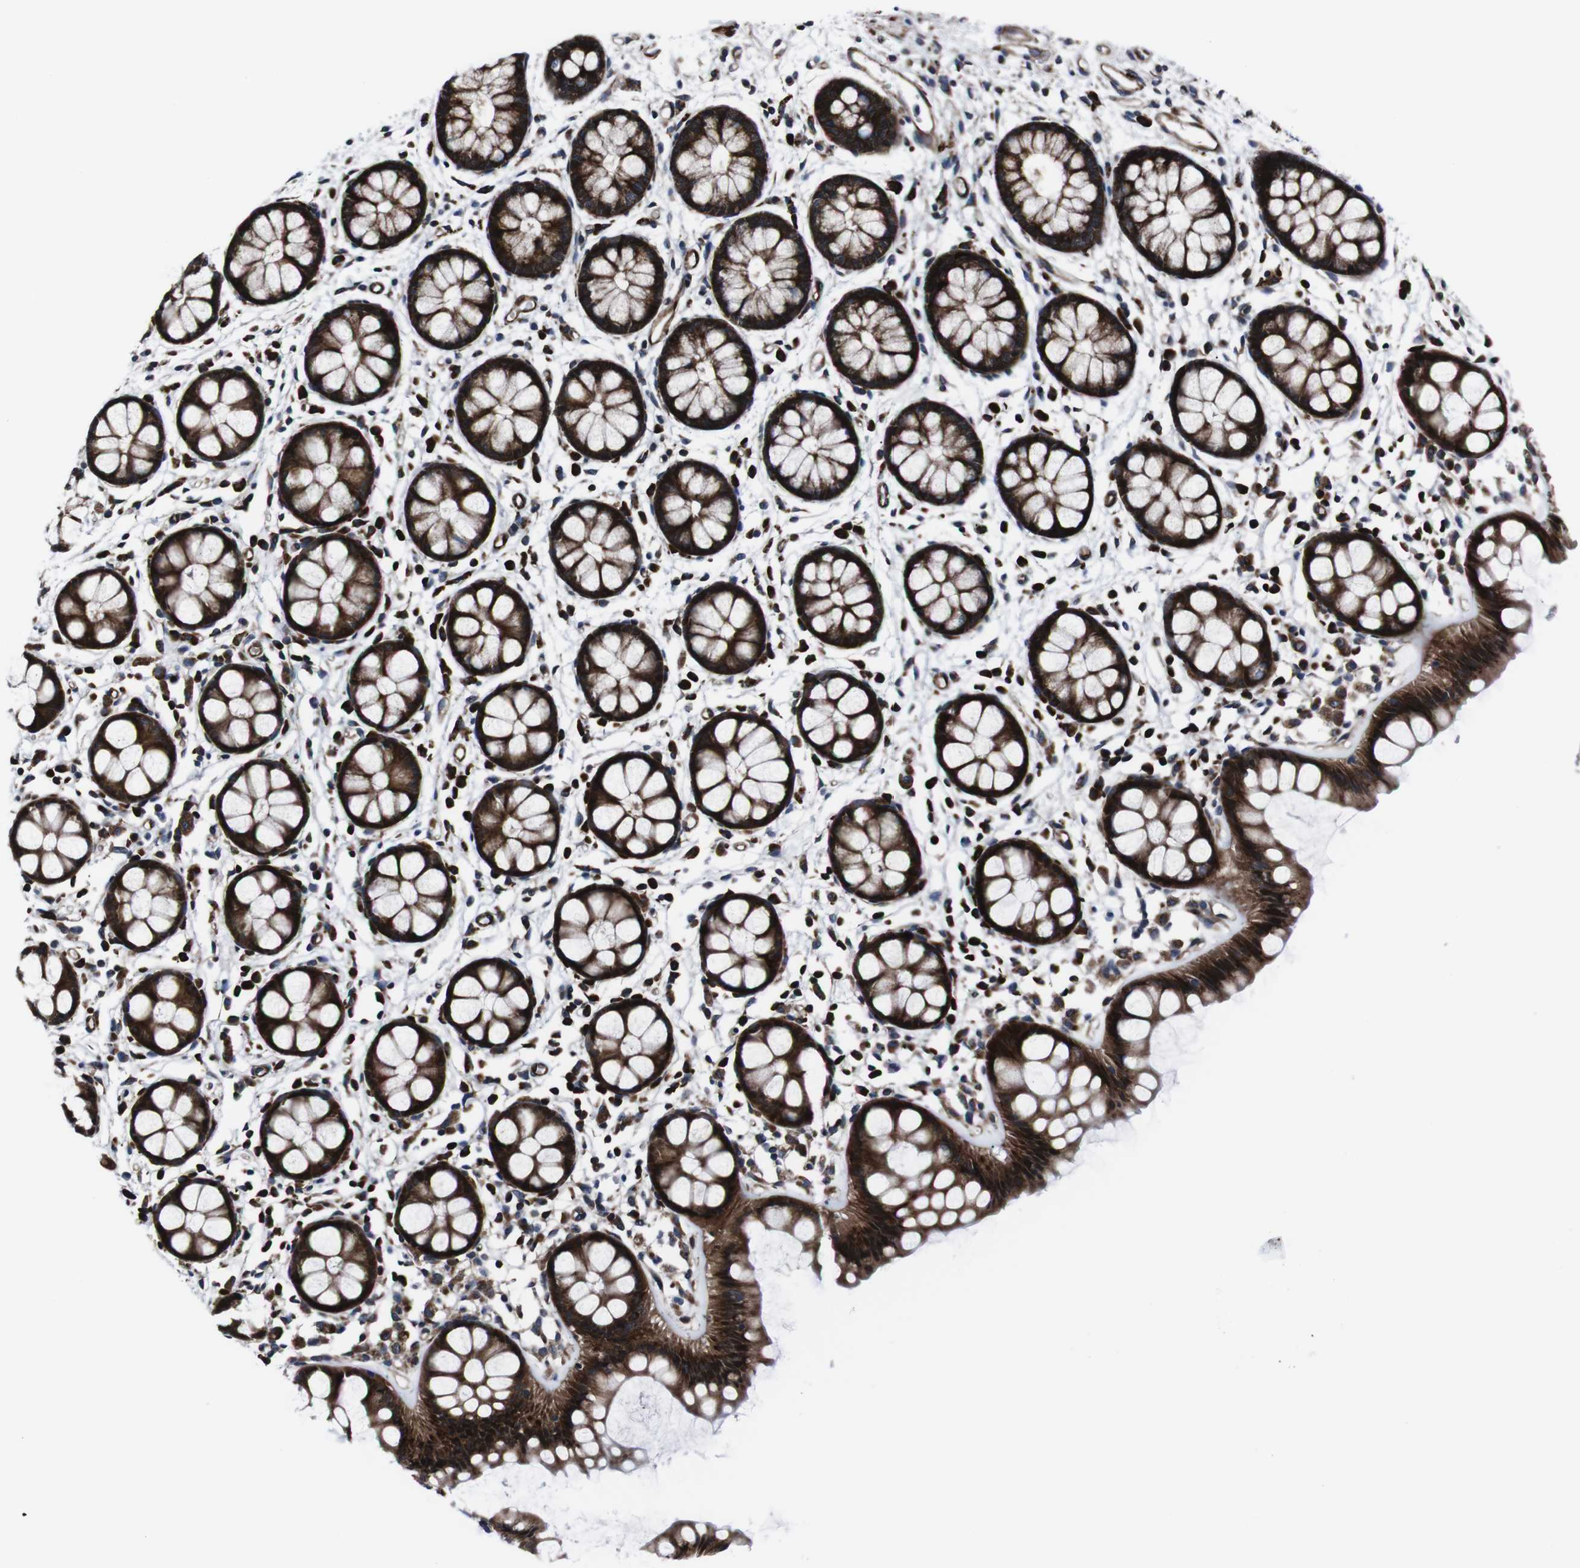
{"staining": {"intensity": "strong", "quantity": ">75%", "location": "cytoplasmic/membranous"}, "tissue": "rectum", "cell_type": "Glandular cells", "image_type": "normal", "snomed": [{"axis": "morphology", "description": "Normal tissue, NOS"}, {"axis": "topography", "description": "Rectum"}], "caption": "The image exhibits immunohistochemical staining of normal rectum. There is strong cytoplasmic/membranous positivity is present in approximately >75% of glandular cells.", "gene": "EIF4A2", "patient": {"sex": "female", "age": 66}}